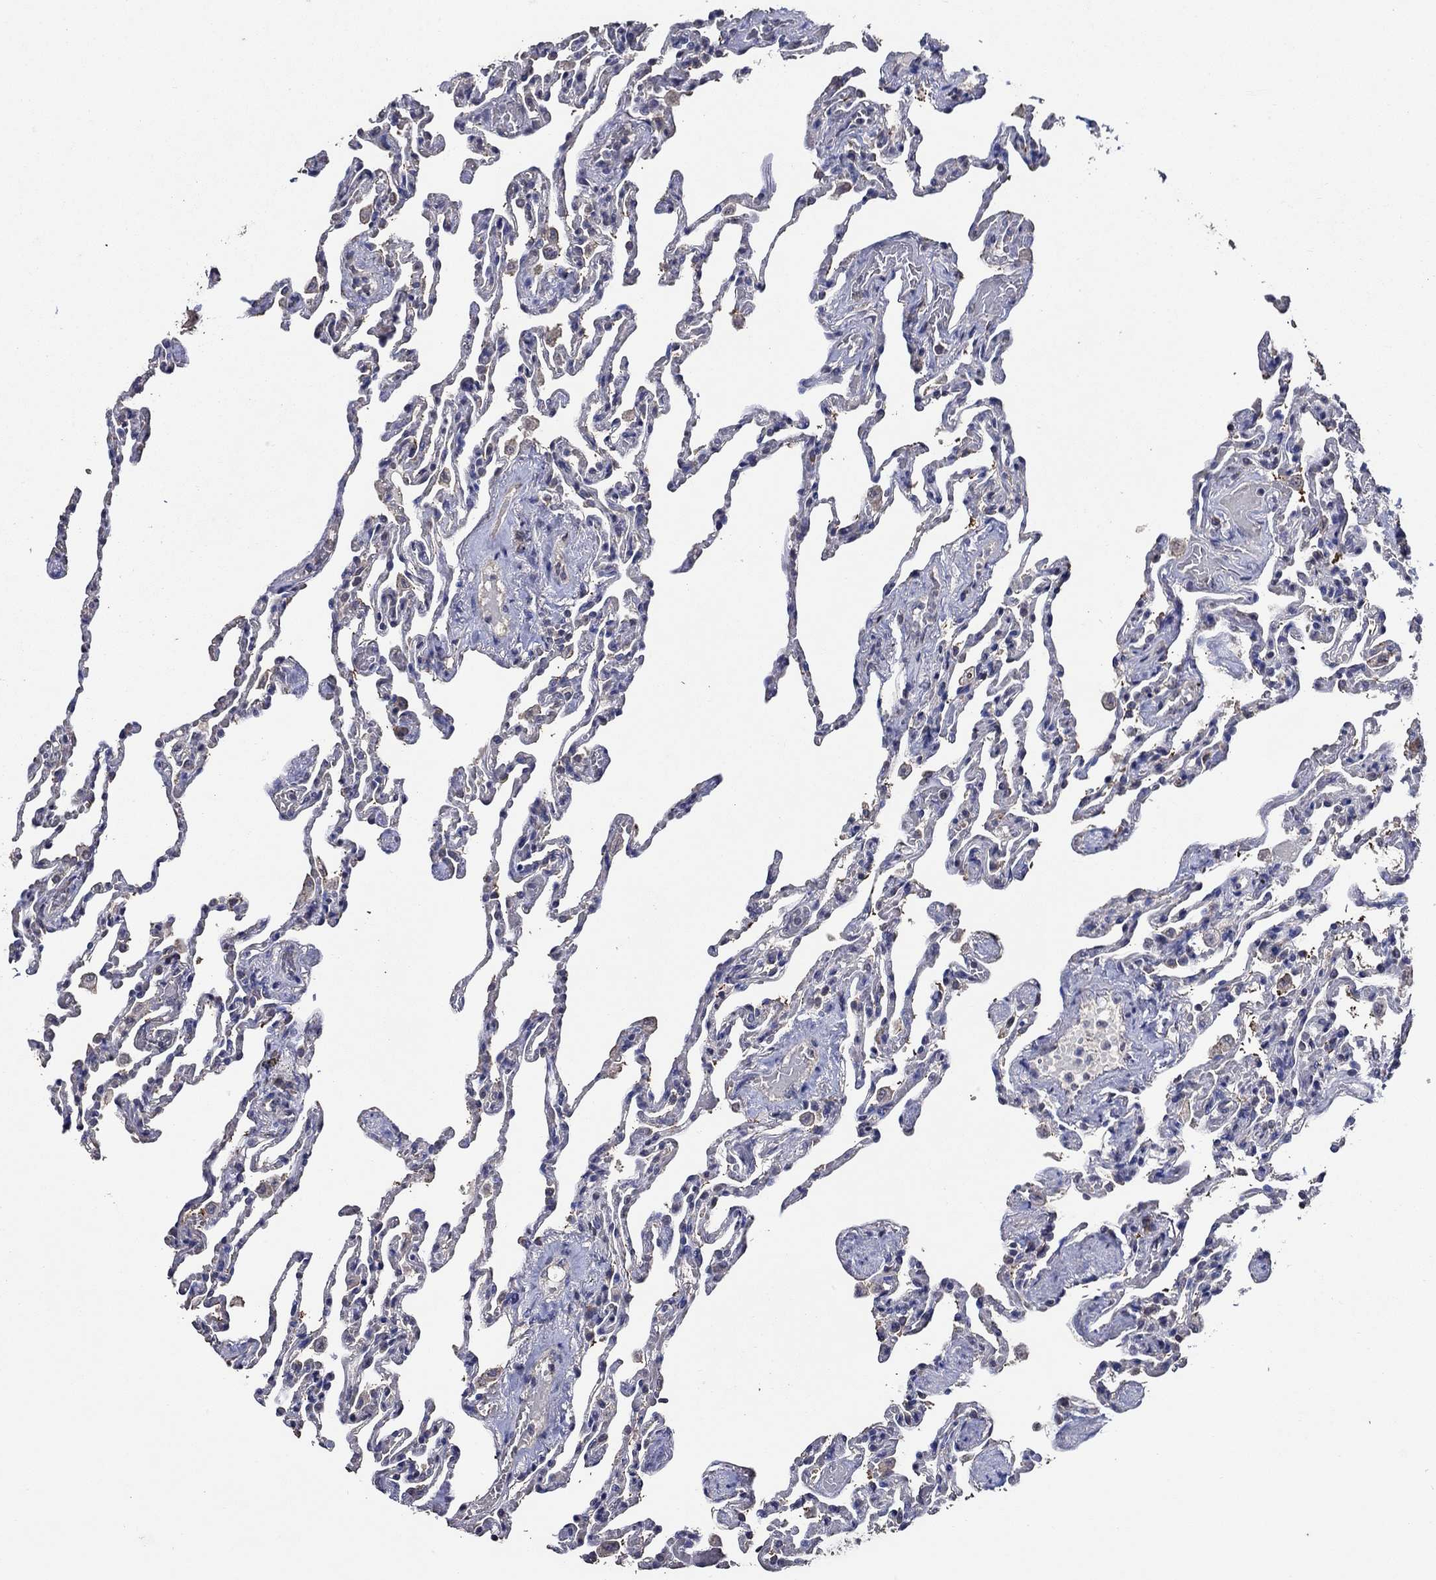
{"staining": {"intensity": "negative", "quantity": "none", "location": "none"}, "tissue": "lung", "cell_type": "Alveolar cells", "image_type": "normal", "snomed": [{"axis": "morphology", "description": "Normal tissue, NOS"}, {"axis": "topography", "description": "Lung"}], "caption": "A high-resolution photomicrograph shows immunohistochemistry staining of benign lung, which exhibits no significant expression in alveolar cells.", "gene": "HAP1", "patient": {"sex": "female", "age": 43}}